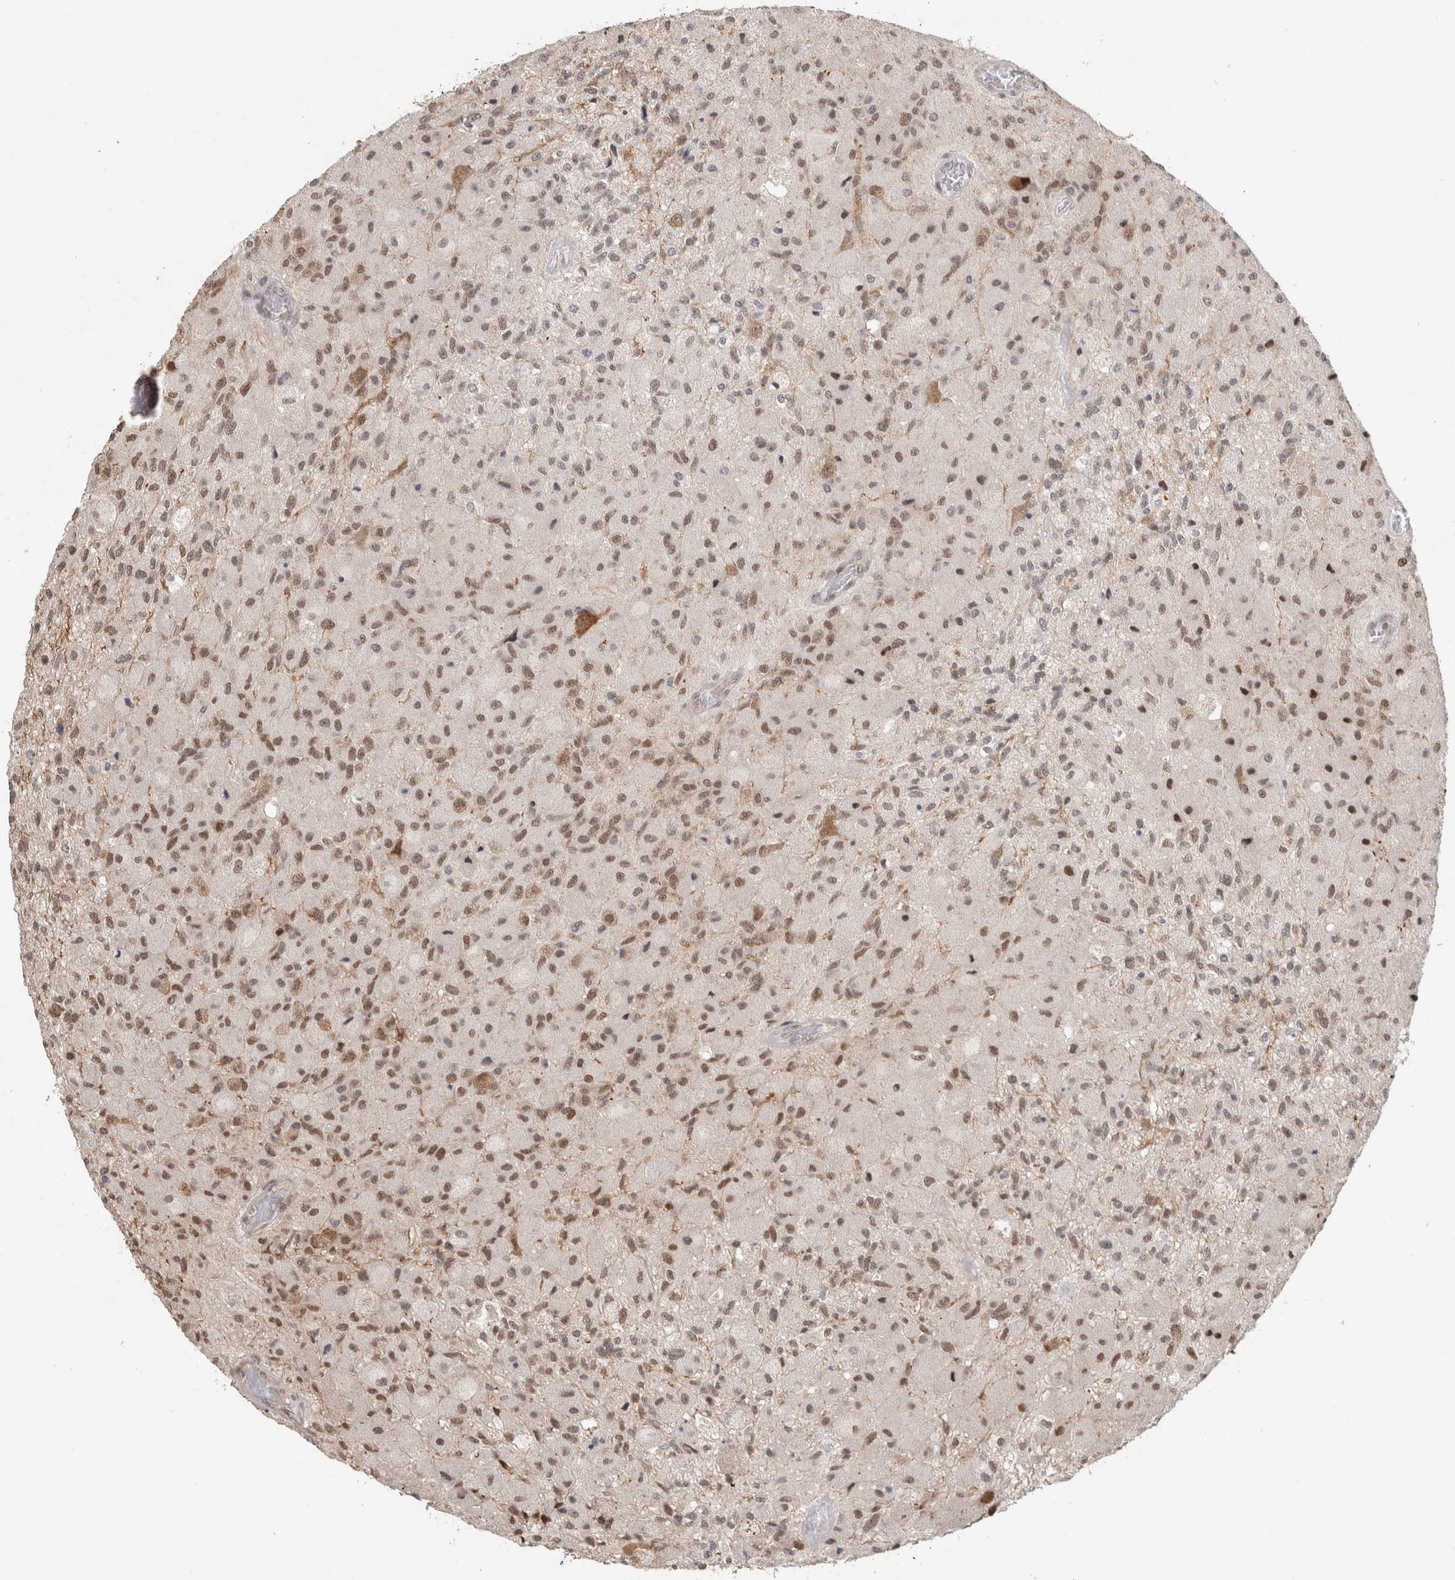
{"staining": {"intensity": "moderate", "quantity": ">75%", "location": "nuclear"}, "tissue": "glioma", "cell_type": "Tumor cells", "image_type": "cancer", "snomed": [{"axis": "morphology", "description": "Normal tissue, NOS"}, {"axis": "morphology", "description": "Glioma, malignant, High grade"}, {"axis": "topography", "description": "Cerebral cortex"}], "caption": "A high-resolution image shows immunohistochemistry staining of malignant glioma (high-grade), which displays moderate nuclear staining in approximately >75% of tumor cells. The staining is performed using DAB (3,3'-diaminobenzidine) brown chromogen to label protein expression. The nuclei are counter-stained blue using hematoxylin.", "gene": "SYDE2", "patient": {"sex": "male", "age": 77}}